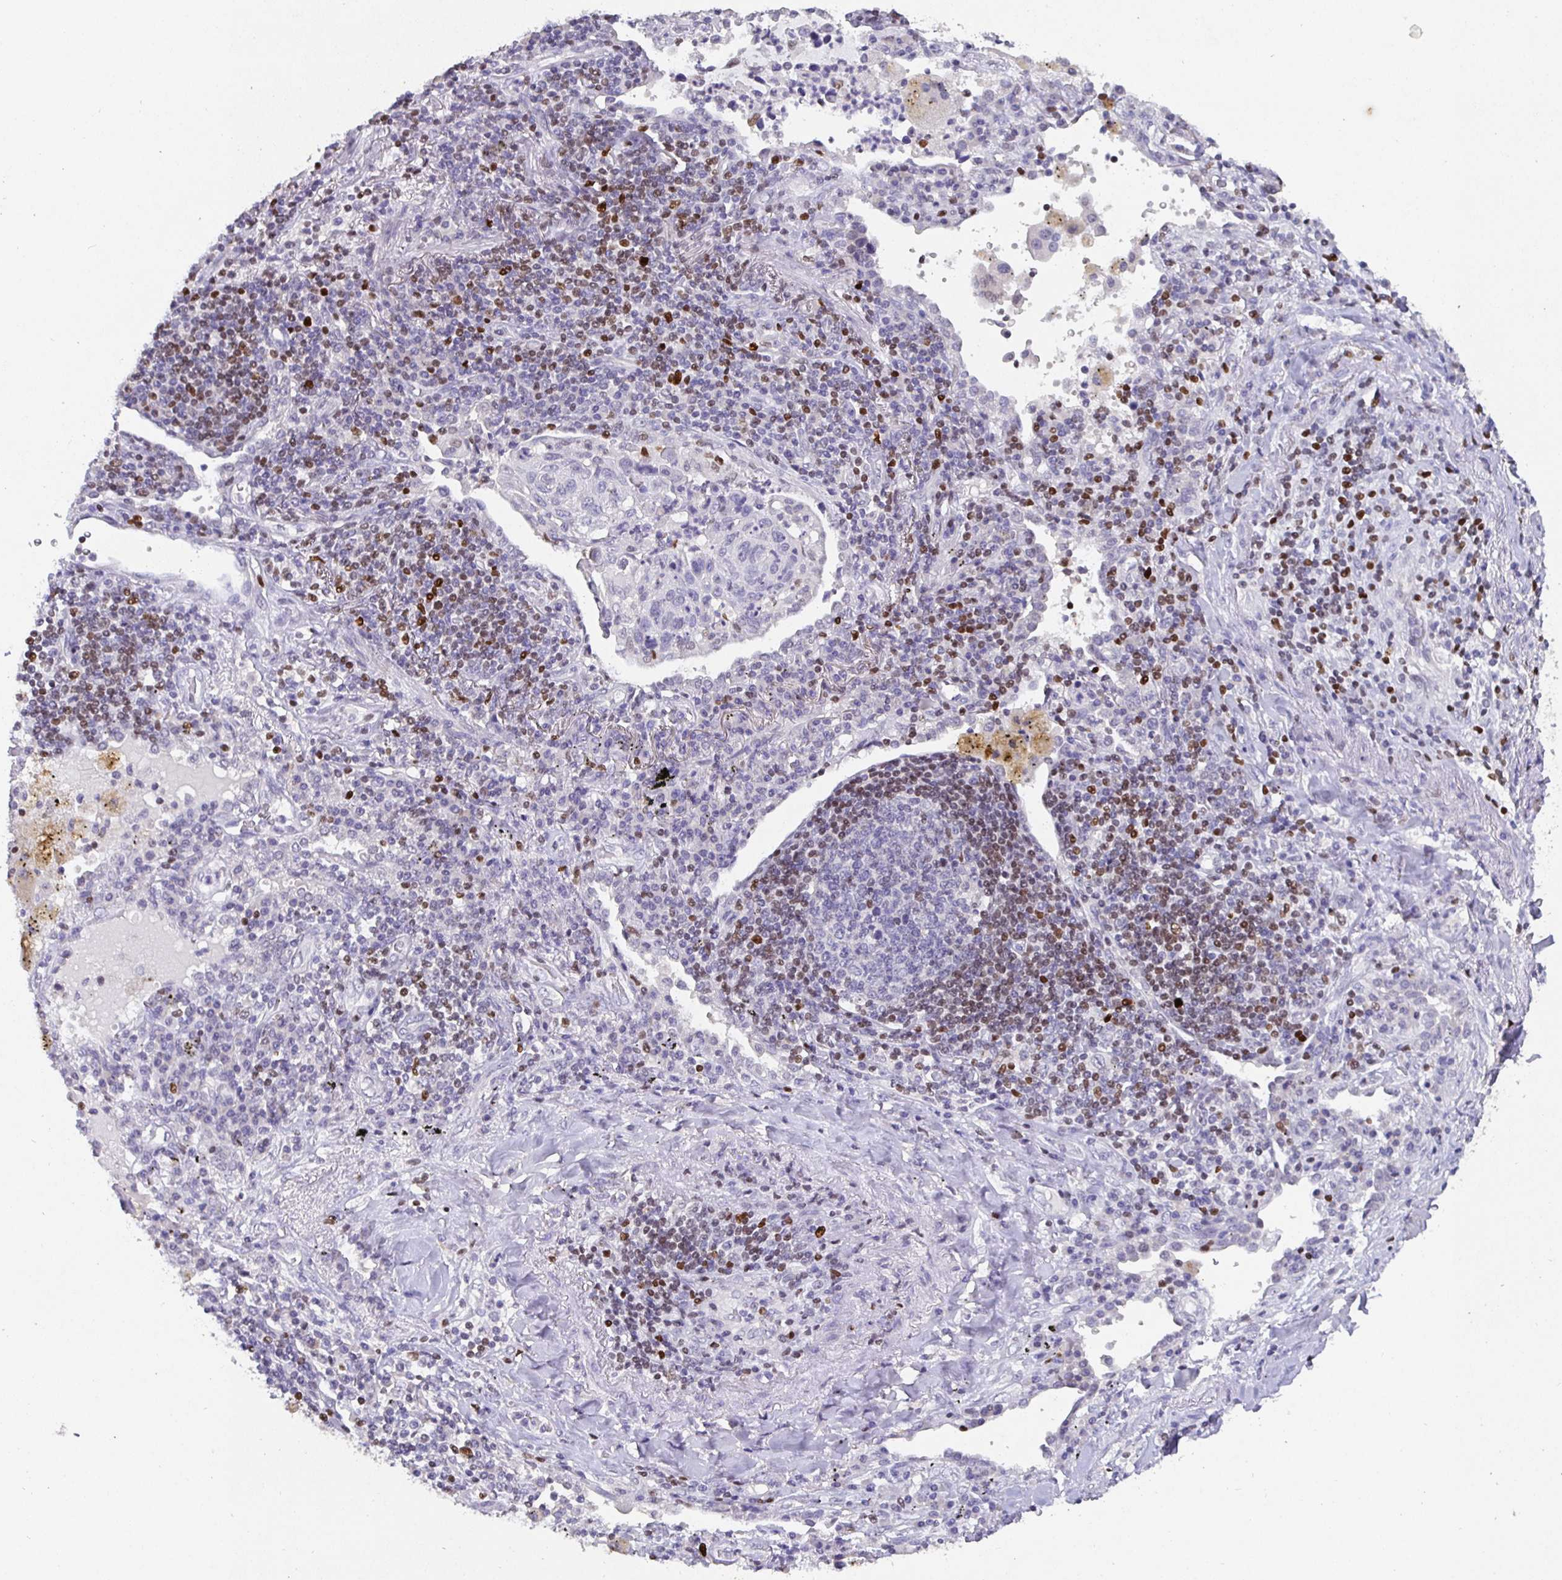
{"staining": {"intensity": "negative", "quantity": "none", "location": "none"}, "tissue": "lung cancer", "cell_type": "Tumor cells", "image_type": "cancer", "snomed": [{"axis": "morphology", "description": "Squamous cell carcinoma, NOS"}, {"axis": "topography", "description": "Lymph node"}, {"axis": "topography", "description": "Lung"}], "caption": "Histopathology image shows no protein expression in tumor cells of lung cancer tissue. (DAB (3,3'-diaminobenzidine) immunohistochemistry (IHC) visualized using brightfield microscopy, high magnification).", "gene": "SATB1", "patient": {"sex": "male", "age": 61}}